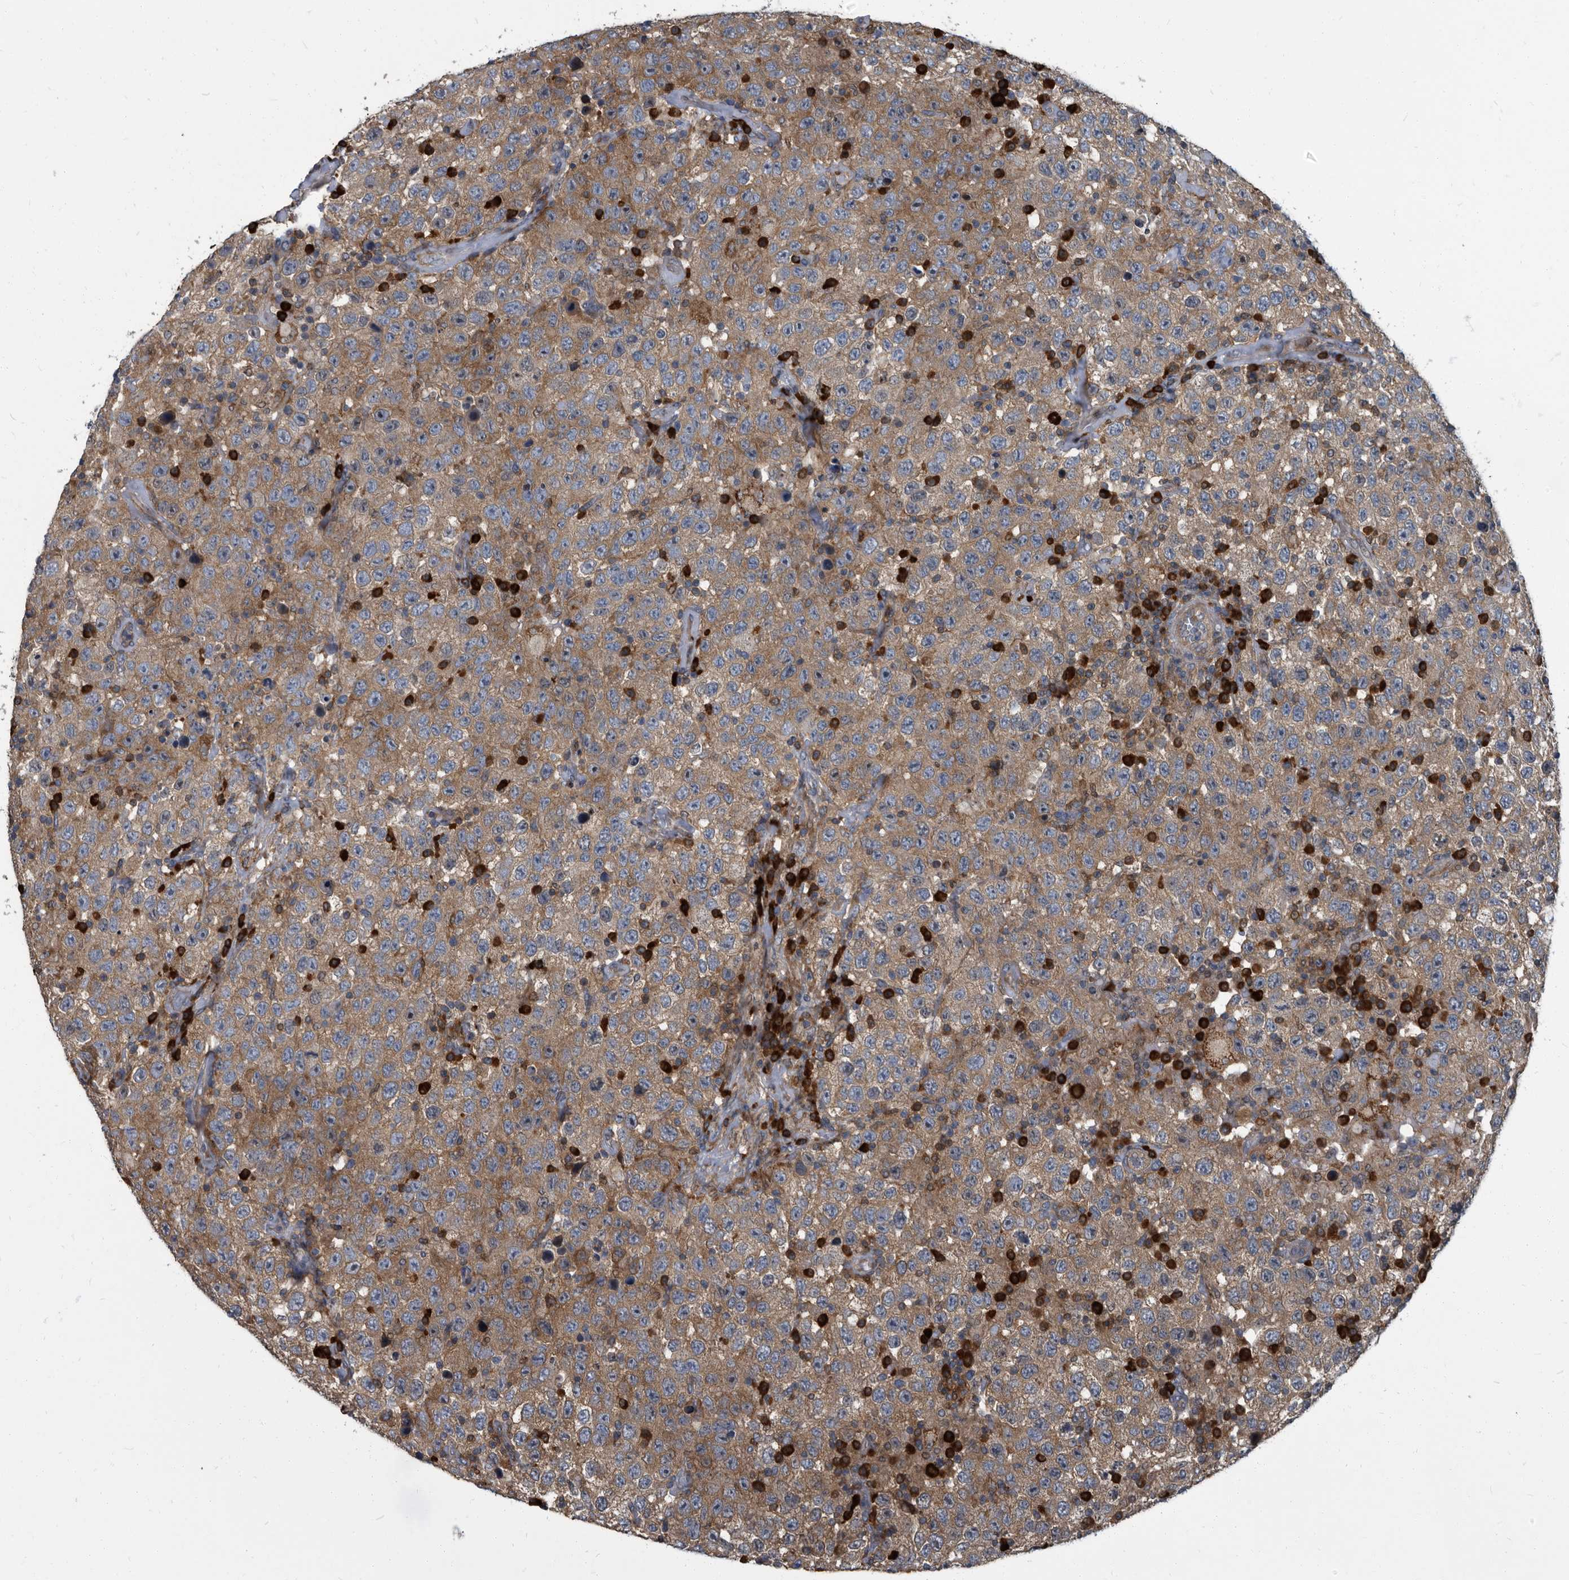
{"staining": {"intensity": "moderate", "quantity": ">75%", "location": "cytoplasmic/membranous"}, "tissue": "testis cancer", "cell_type": "Tumor cells", "image_type": "cancer", "snomed": [{"axis": "morphology", "description": "Seminoma, NOS"}, {"axis": "topography", "description": "Testis"}], "caption": "High-magnification brightfield microscopy of testis seminoma stained with DAB (3,3'-diaminobenzidine) (brown) and counterstained with hematoxylin (blue). tumor cells exhibit moderate cytoplasmic/membranous positivity is identified in approximately>75% of cells.", "gene": "CDV3", "patient": {"sex": "male", "age": 41}}